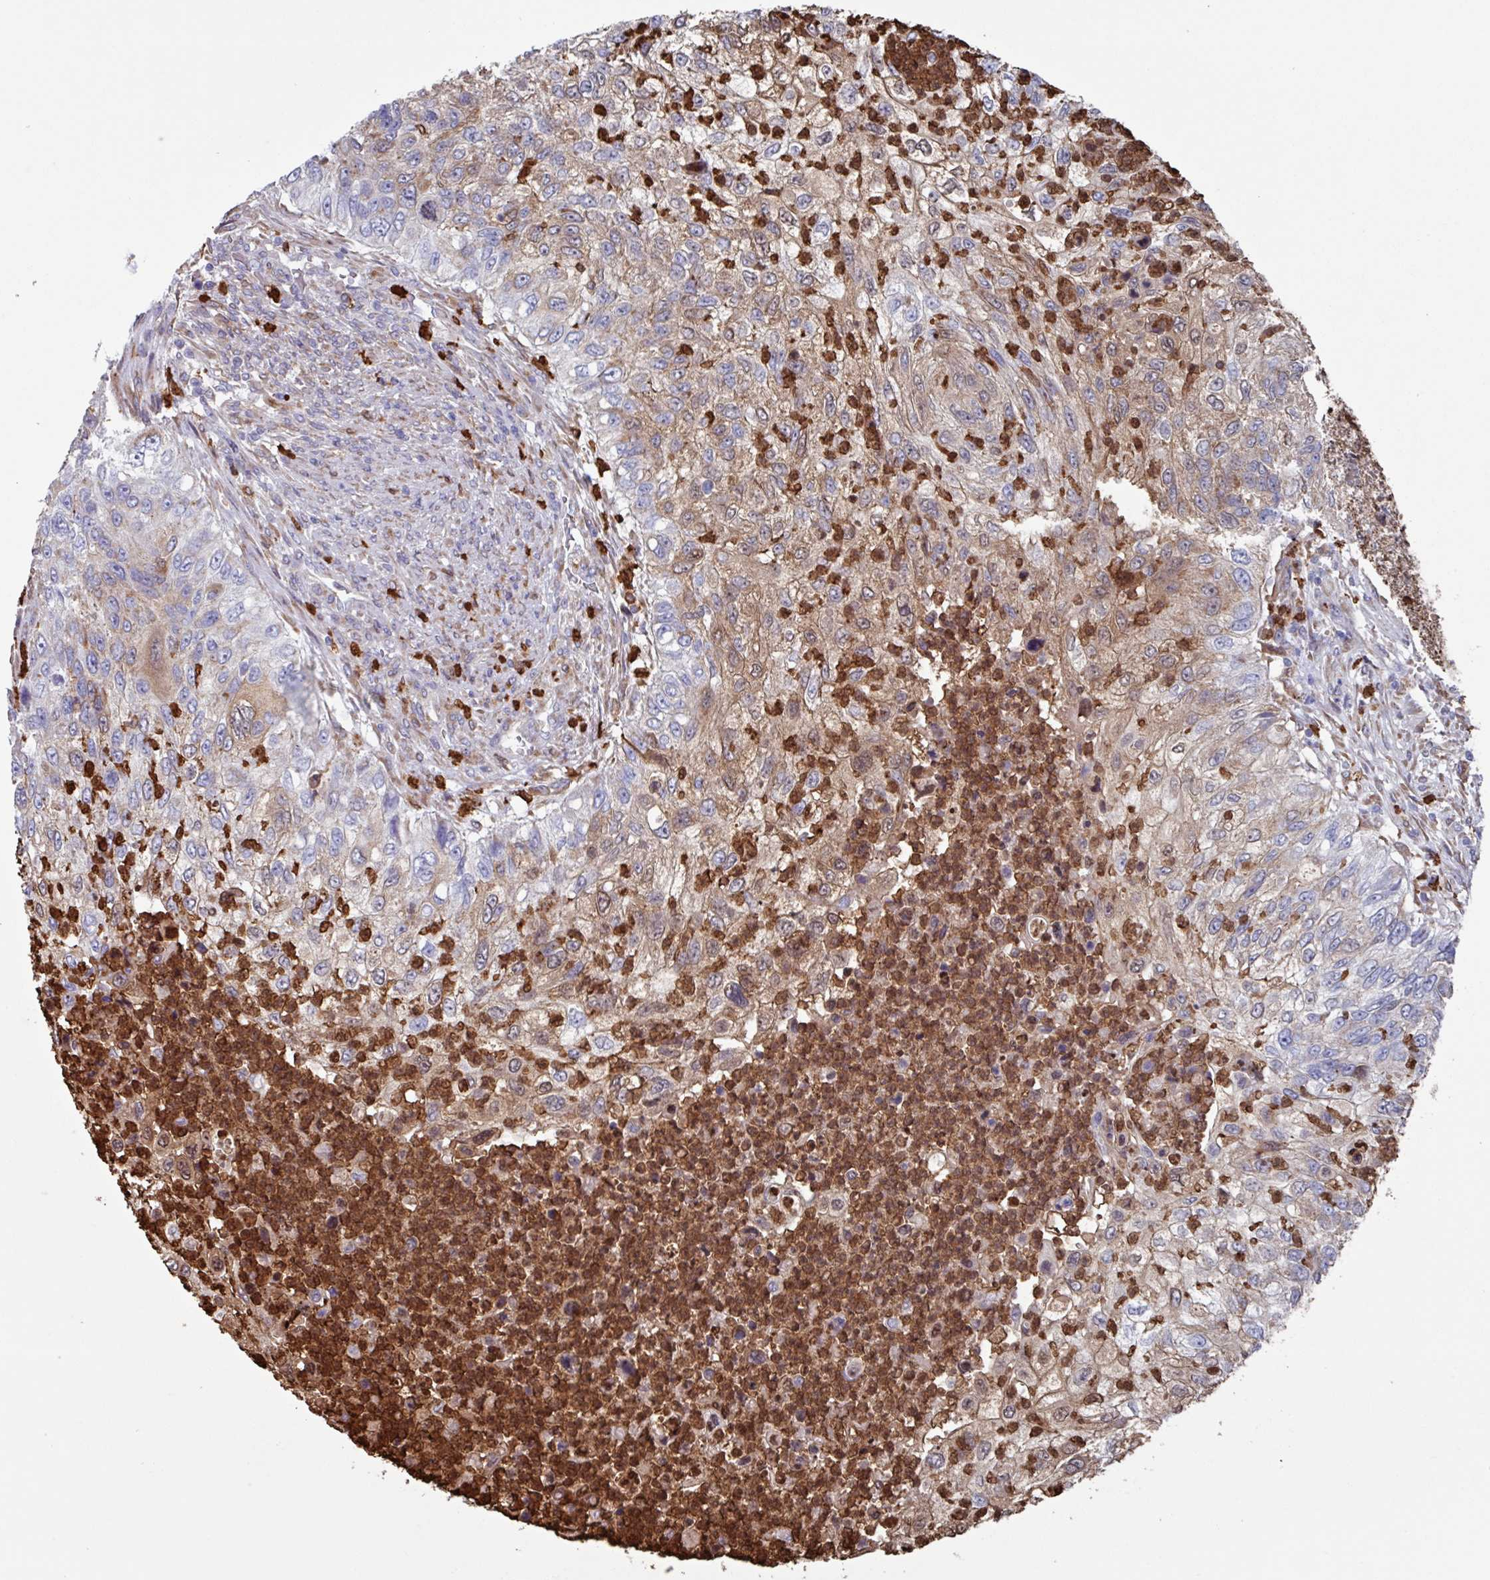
{"staining": {"intensity": "moderate", "quantity": "25%-75%", "location": "cytoplasmic/membranous,nuclear"}, "tissue": "urothelial cancer", "cell_type": "Tumor cells", "image_type": "cancer", "snomed": [{"axis": "morphology", "description": "Urothelial carcinoma, High grade"}, {"axis": "topography", "description": "Urinary bladder"}], "caption": "Urothelial cancer stained with immunohistochemistry reveals moderate cytoplasmic/membranous and nuclear positivity in about 25%-75% of tumor cells.", "gene": "UQCC2", "patient": {"sex": "female", "age": 60}}